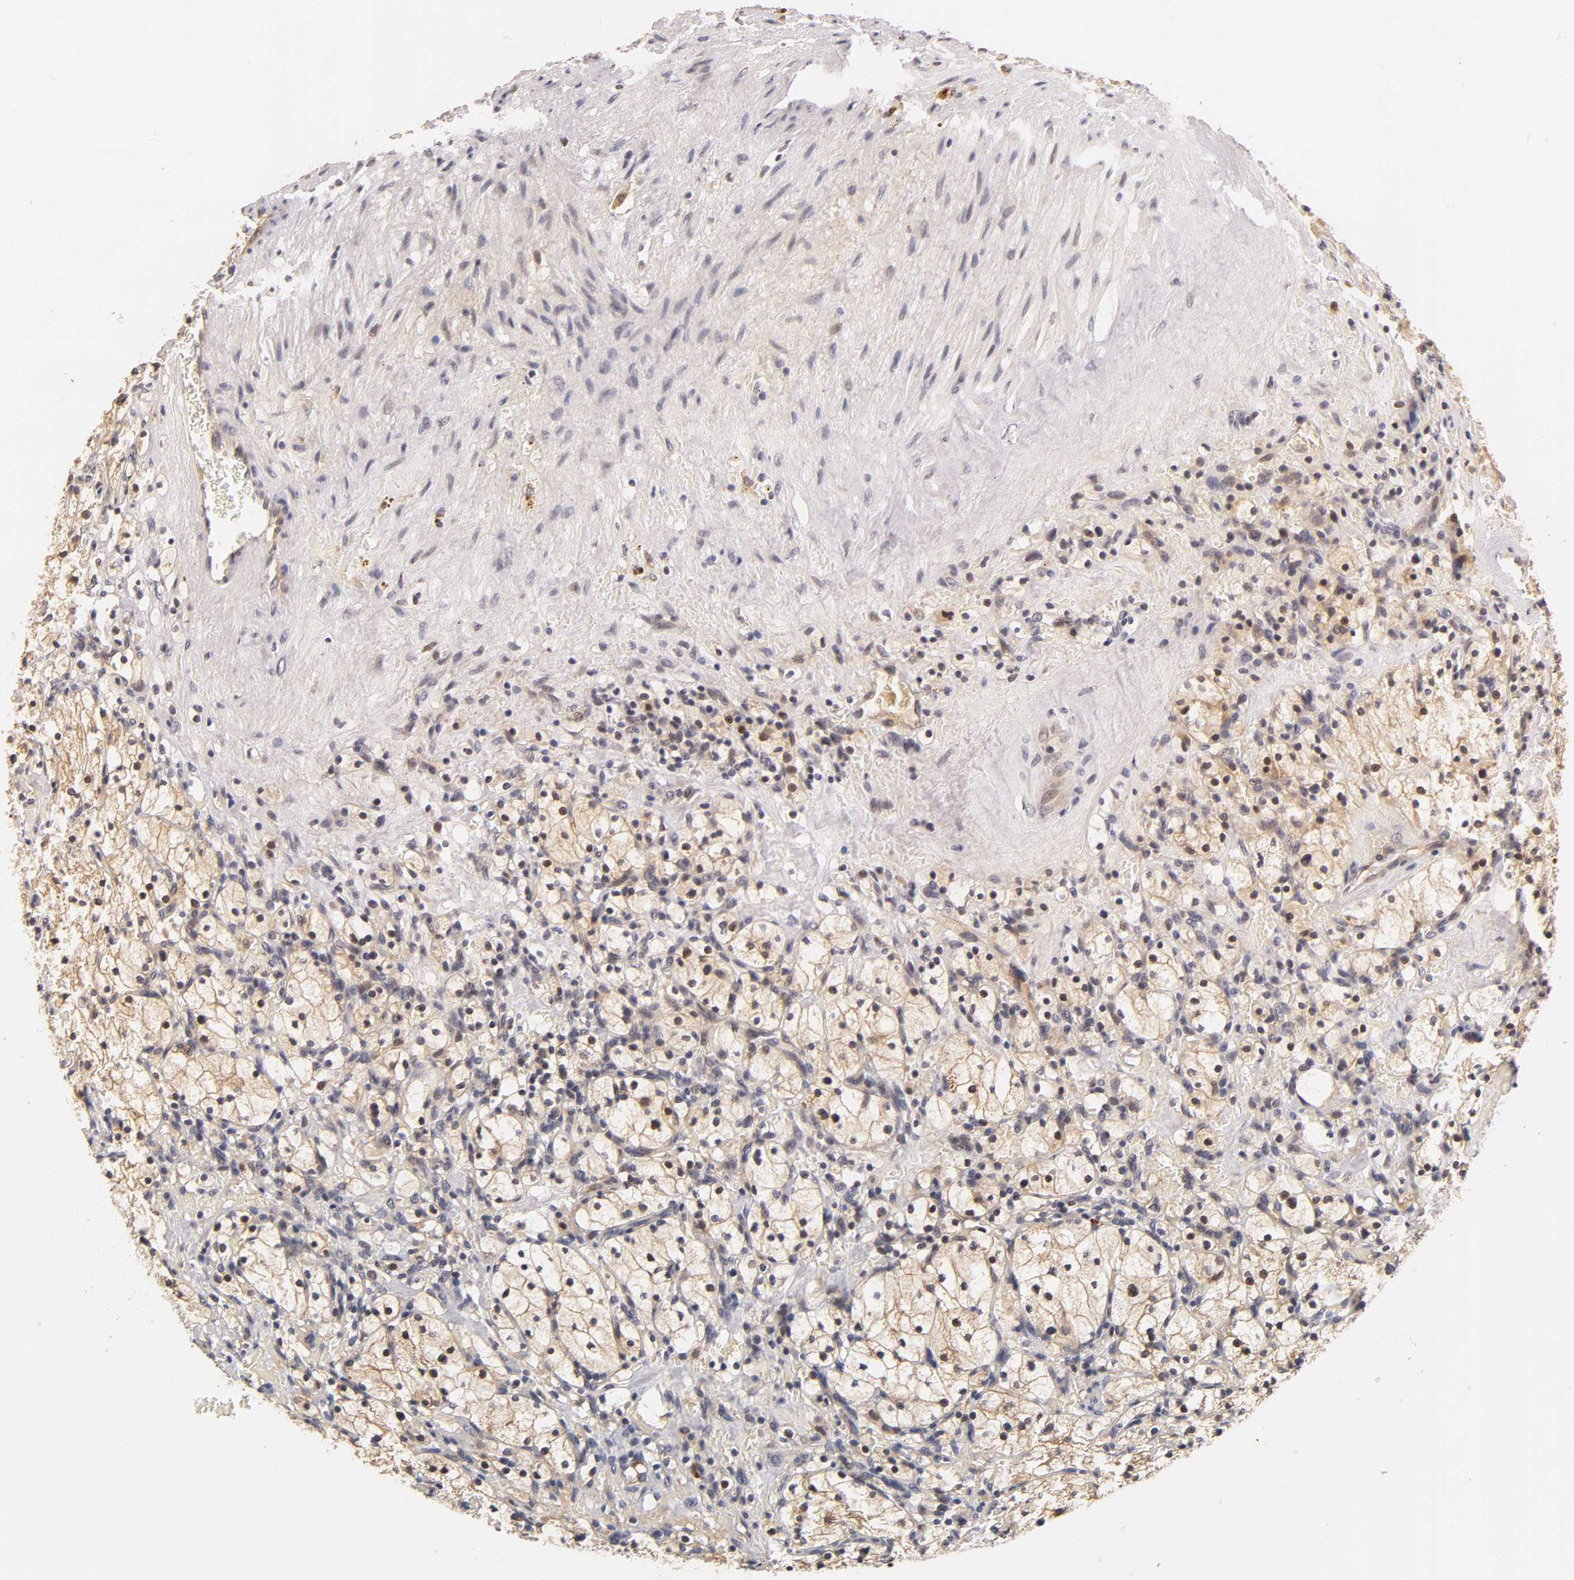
{"staining": {"intensity": "moderate", "quantity": ">75%", "location": "cytoplasmic/membranous,nuclear"}, "tissue": "renal cancer", "cell_type": "Tumor cells", "image_type": "cancer", "snomed": [{"axis": "morphology", "description": "Adenocarcinoma, NOS"}, {"axis": "topography", "description": "Kidney"}], "caption": "IHC of renal cancer displays medium levels of moderate cytoplasmic/membranous and nuclear positivity in approximately >75% of tumor cells.", "gene": "GSTZ1", "patient": {"sex": "female", "age": 83}}